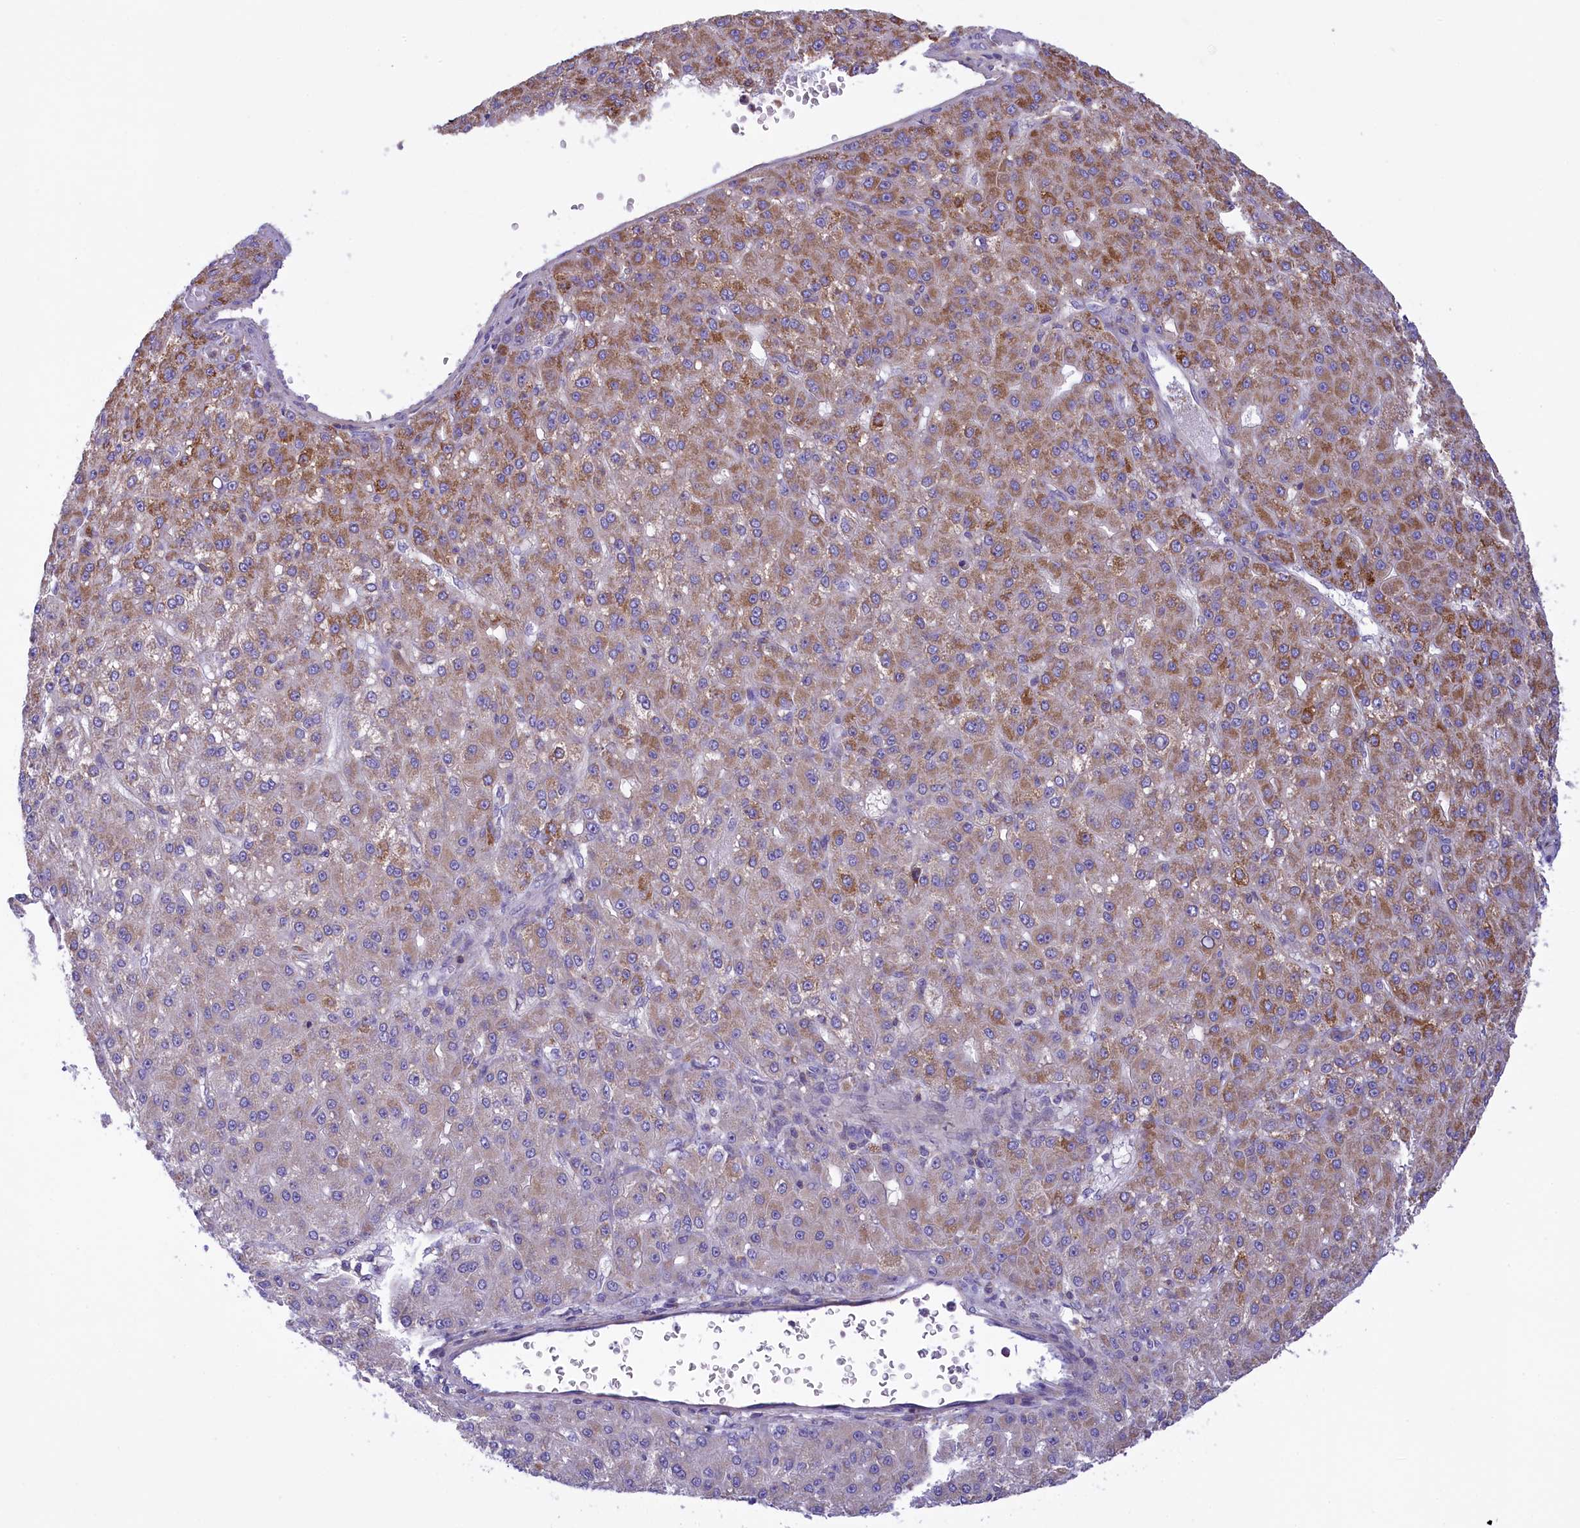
{"staining": {"intensity": "moderate", "quantity": "25%-75%", "location": "cytoplasmic/membranous"}, "tissue": "liver cancer", "cell_type": "Tumor cells", "image_type": "cancer", "snomed": [{"axis": "morphology", "description": "Carcinoma, Hepatocellular, NOS"}, {"axis": "topography", "description": "Liver"}], "caption": "Protein expression by immunohistochemistry shows moderate cytoplasmic/membranous staining in about 25%-75% of tumor cells in liver cancer (hepatocellular carcinoma).", "gene": "CORO7-PAM16", "patient": {"sex": "male", "age": 67}}